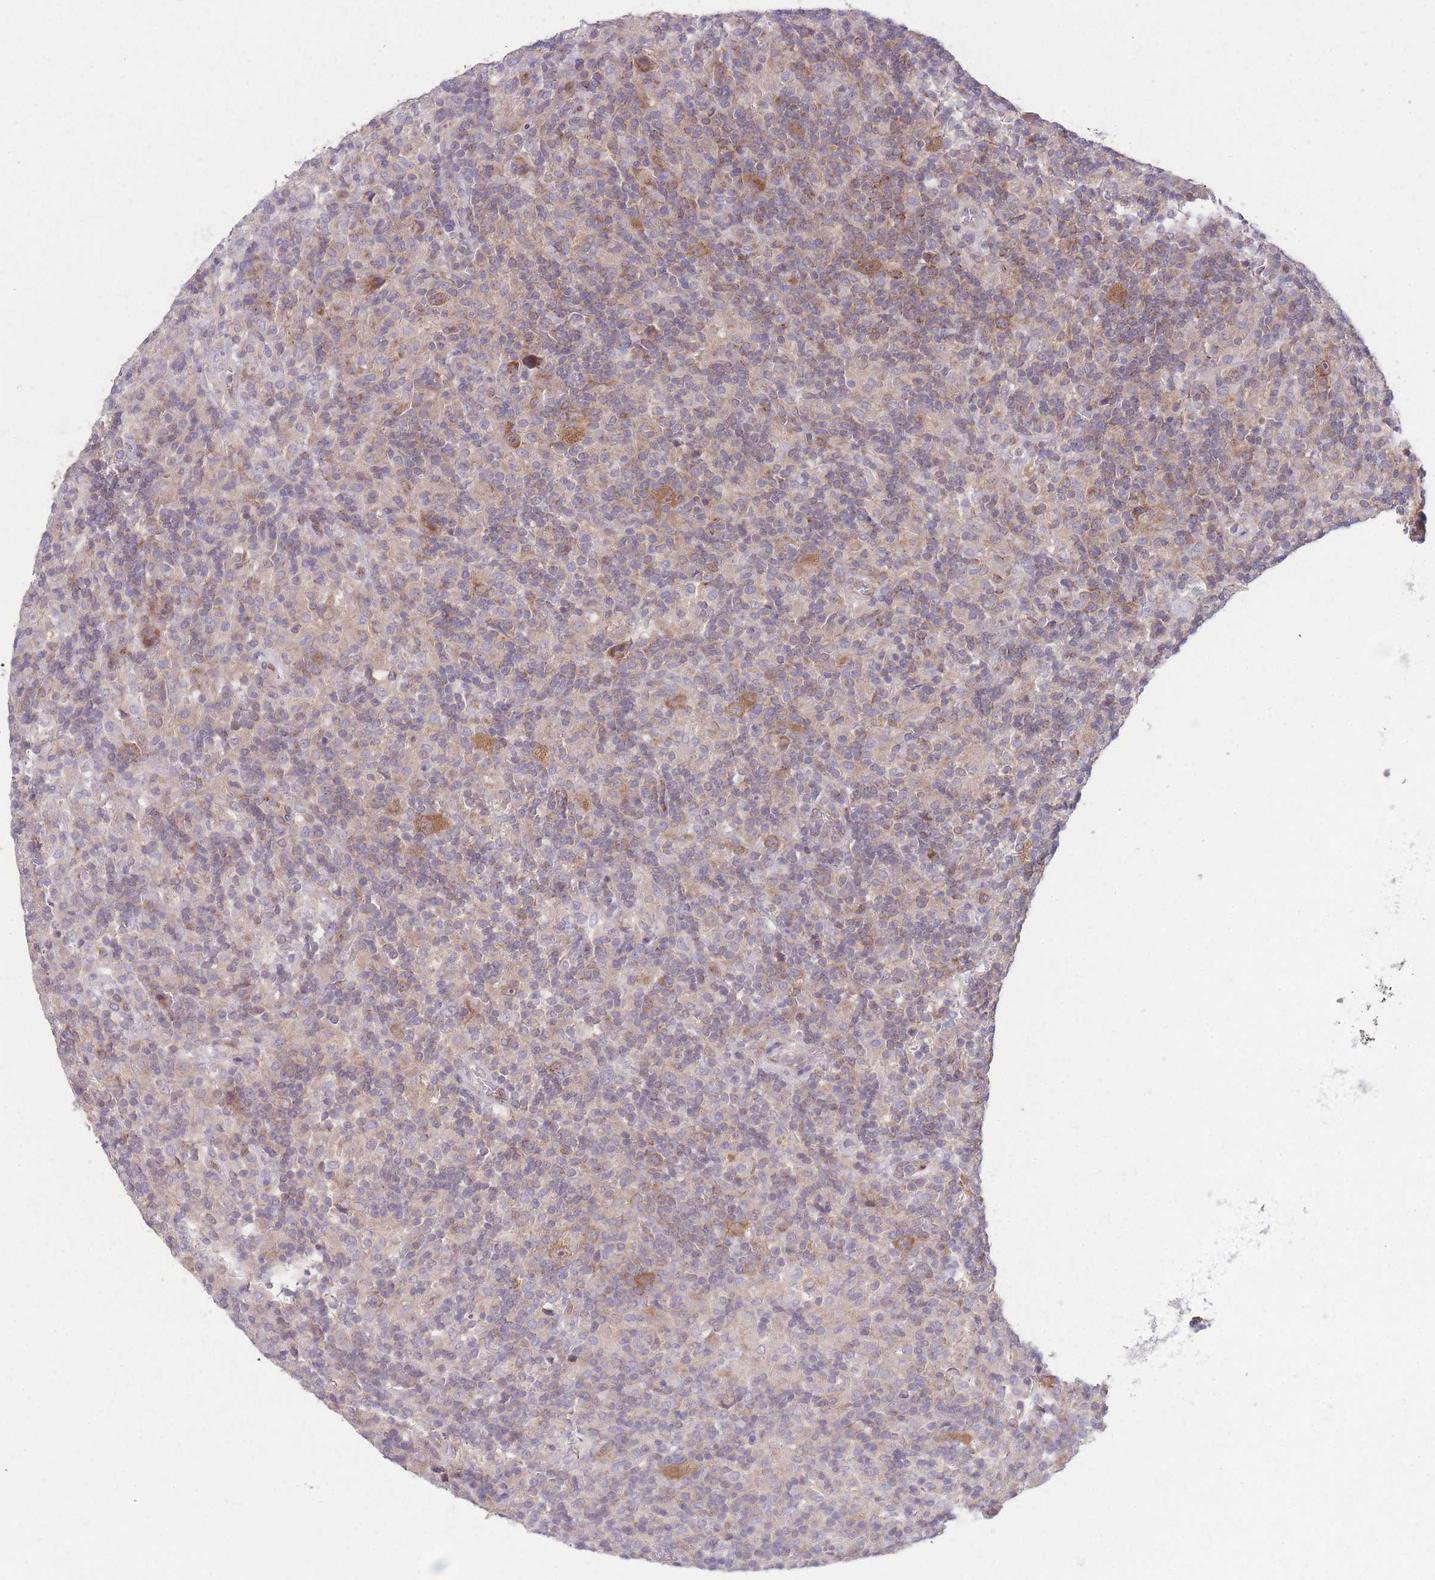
{"staining": {"intensity": "moderate", "quantity": ">75%", "location": "cytoplasmic/membranous"}, "tissue": "lymphoma", "cell_type": "Tumor cells", "image_type": "cancer", "snomed": [{"axis": "morphology", "description": "Hodgkin's disease, NOS"}, {"axis": "topography", "description": "Lymph node"}], "caption": "Human Hodgkin's disease stained with a brown dye displays moderate cytoplasmic/membranous positive staining in about >75% of tumor cells.", "gene": "CCT6B", "patient": {"sex": "male", "age": 70}}